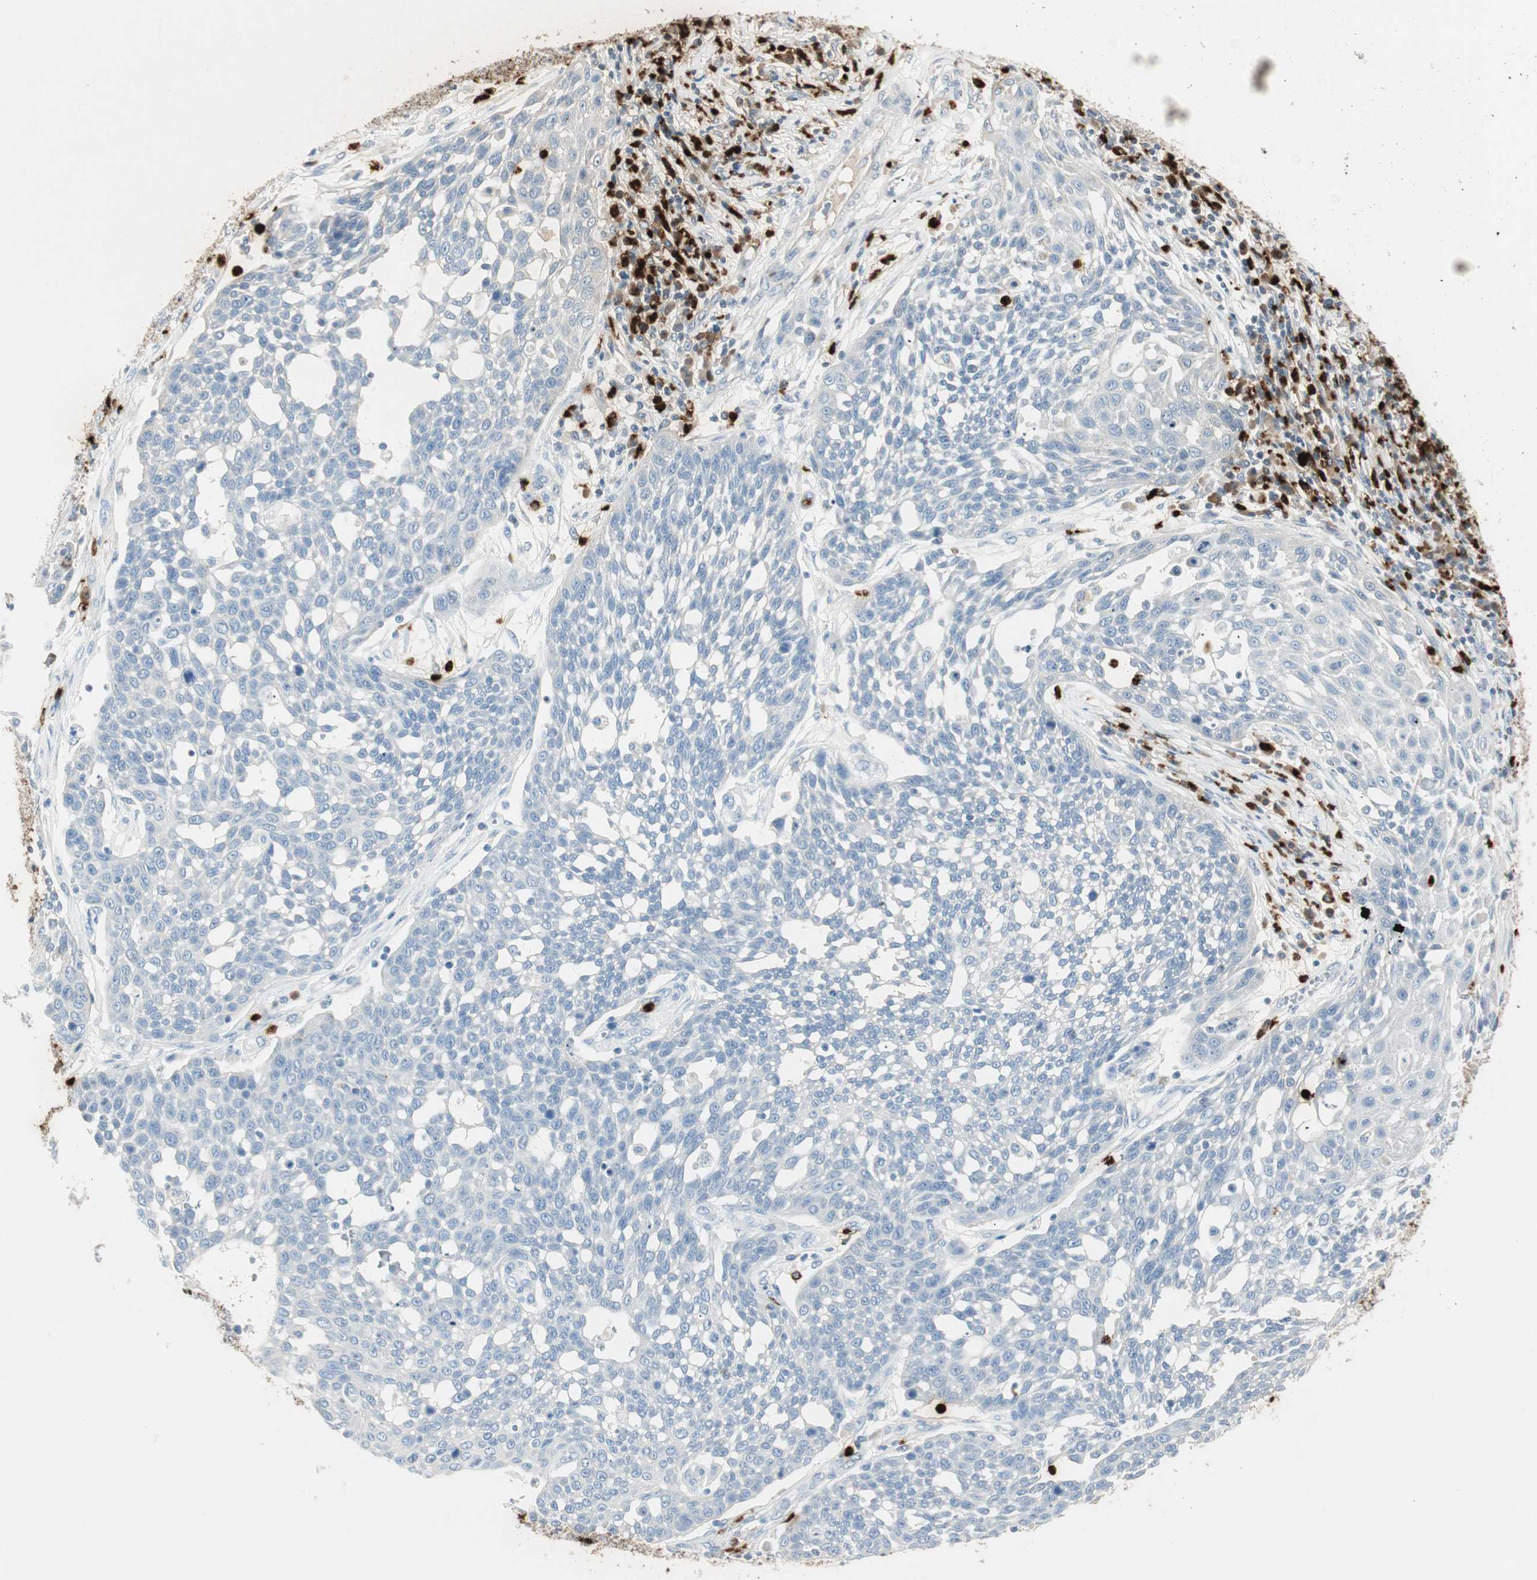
{"staining": {"intensity": "negative", "quantity": "none", "location": "none"}, "tissue": "cervical cancer", "cell_type": "Tumor cells", "image_type": "cancer", "snomed": [{"axis": "morphology", "description": "Squamous cell carcinoma, NOS"}, {"axis": "topography", "description": "Cervix"}], "caption": "The IHC histopathology image has no significant staining in tumor cells of squamous cell carcinoma (cervical) tissue.", "gene": "PRTN3", "patient": {"sex": "female", "age": 34}}